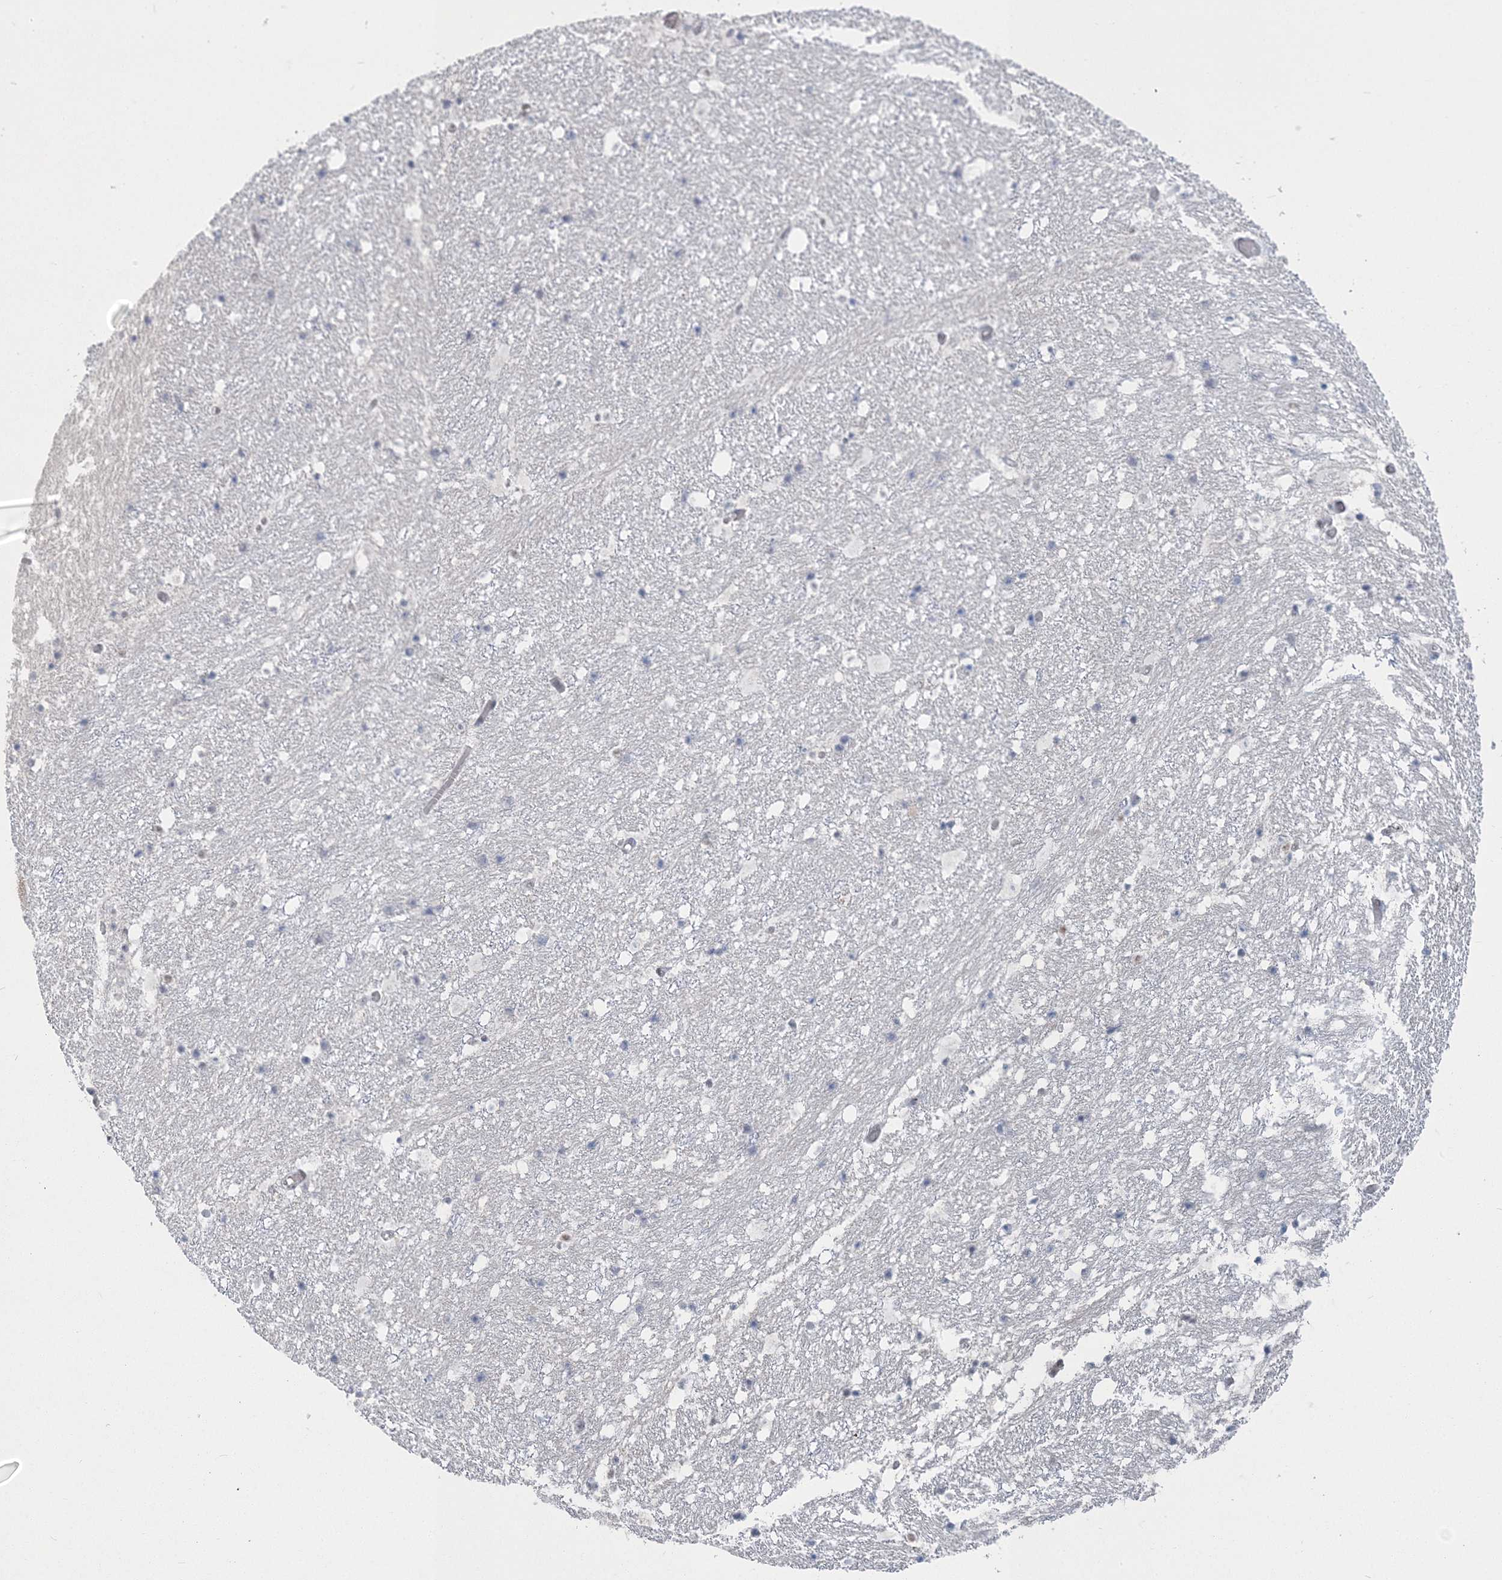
{"staining": {"intensity": "negative", "quantity": "none", "location": "none"}, "tissue": "hippocampus", "cell_type": "Glial cells", "image_type": "normal", "snomed": [{"axis": "morphology", "description": "Normal tissue, NOS"}, {"axis": "topography", "description": "Hippocampus"}], "caption": "Photomicrograph shows no protein staining in glial cells of unremarkable hippocampus. (Stains: DAB (3,3'-diaminobenzidine) immunohistochemistry with hematoxylin counter stain, Microscopy: brightfield microscopy at high magnification).", "gene": "PDS5A", "patient": {"sex": "female", "age": 52}}